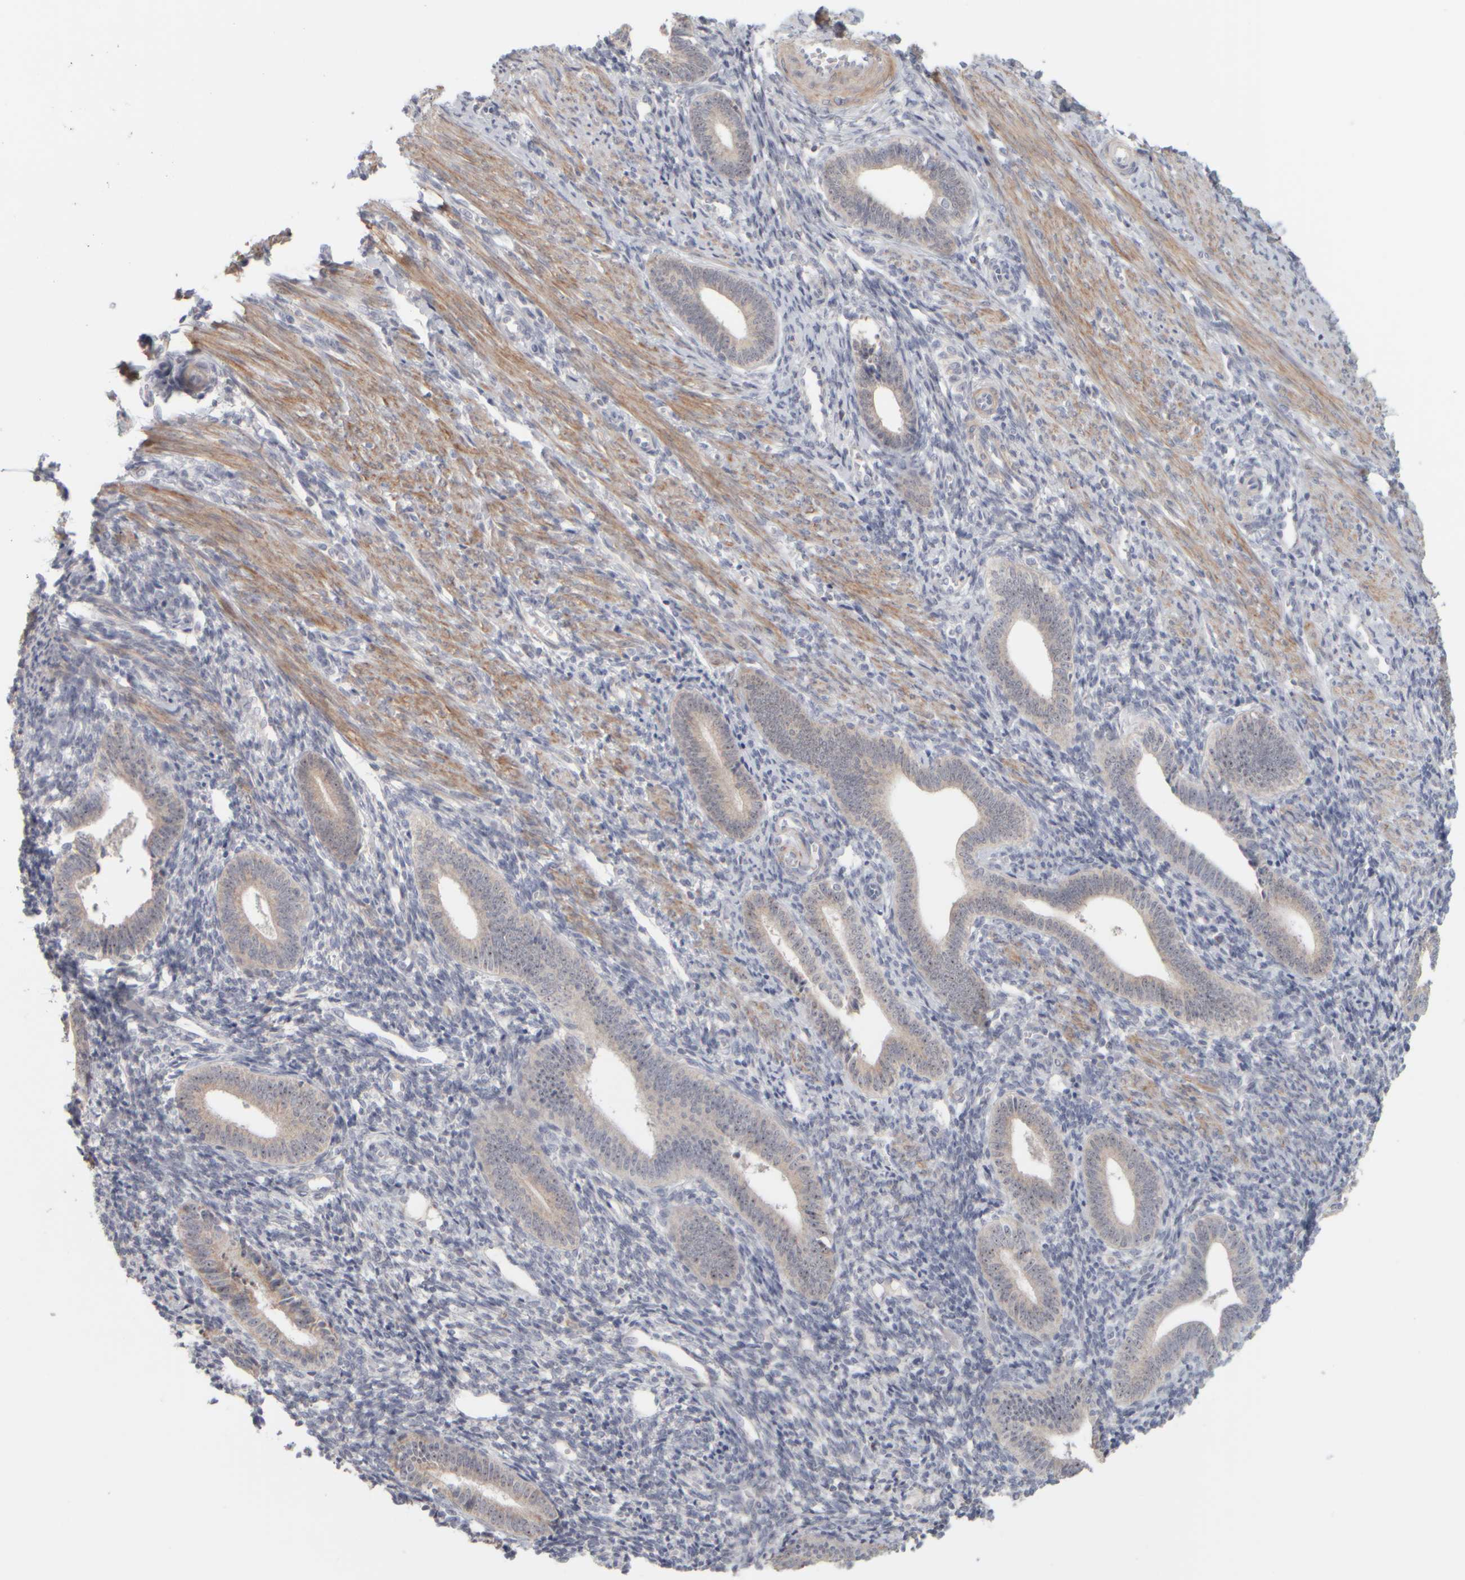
{"staining": {"intensity": "negative", "quantity": "none", "location": "none"}, "tissue": "endometrium", "cell_type": "Cells in endometrial stroma", "image_type": "normal", "snomed": [{"axis": "morphology", "description": "Normal tissue, NOS"}, {"axis": "topography", "description": "Uterus"}, {"axis": "topography", "description": "Endometrium"}], "caption": "DAB immunohistochemical staining of benign endometrium shows no significant positivity in cells in endometrial stroma.", "gene": "DCXR", "patient": {"sex": "female", "age": 33}}